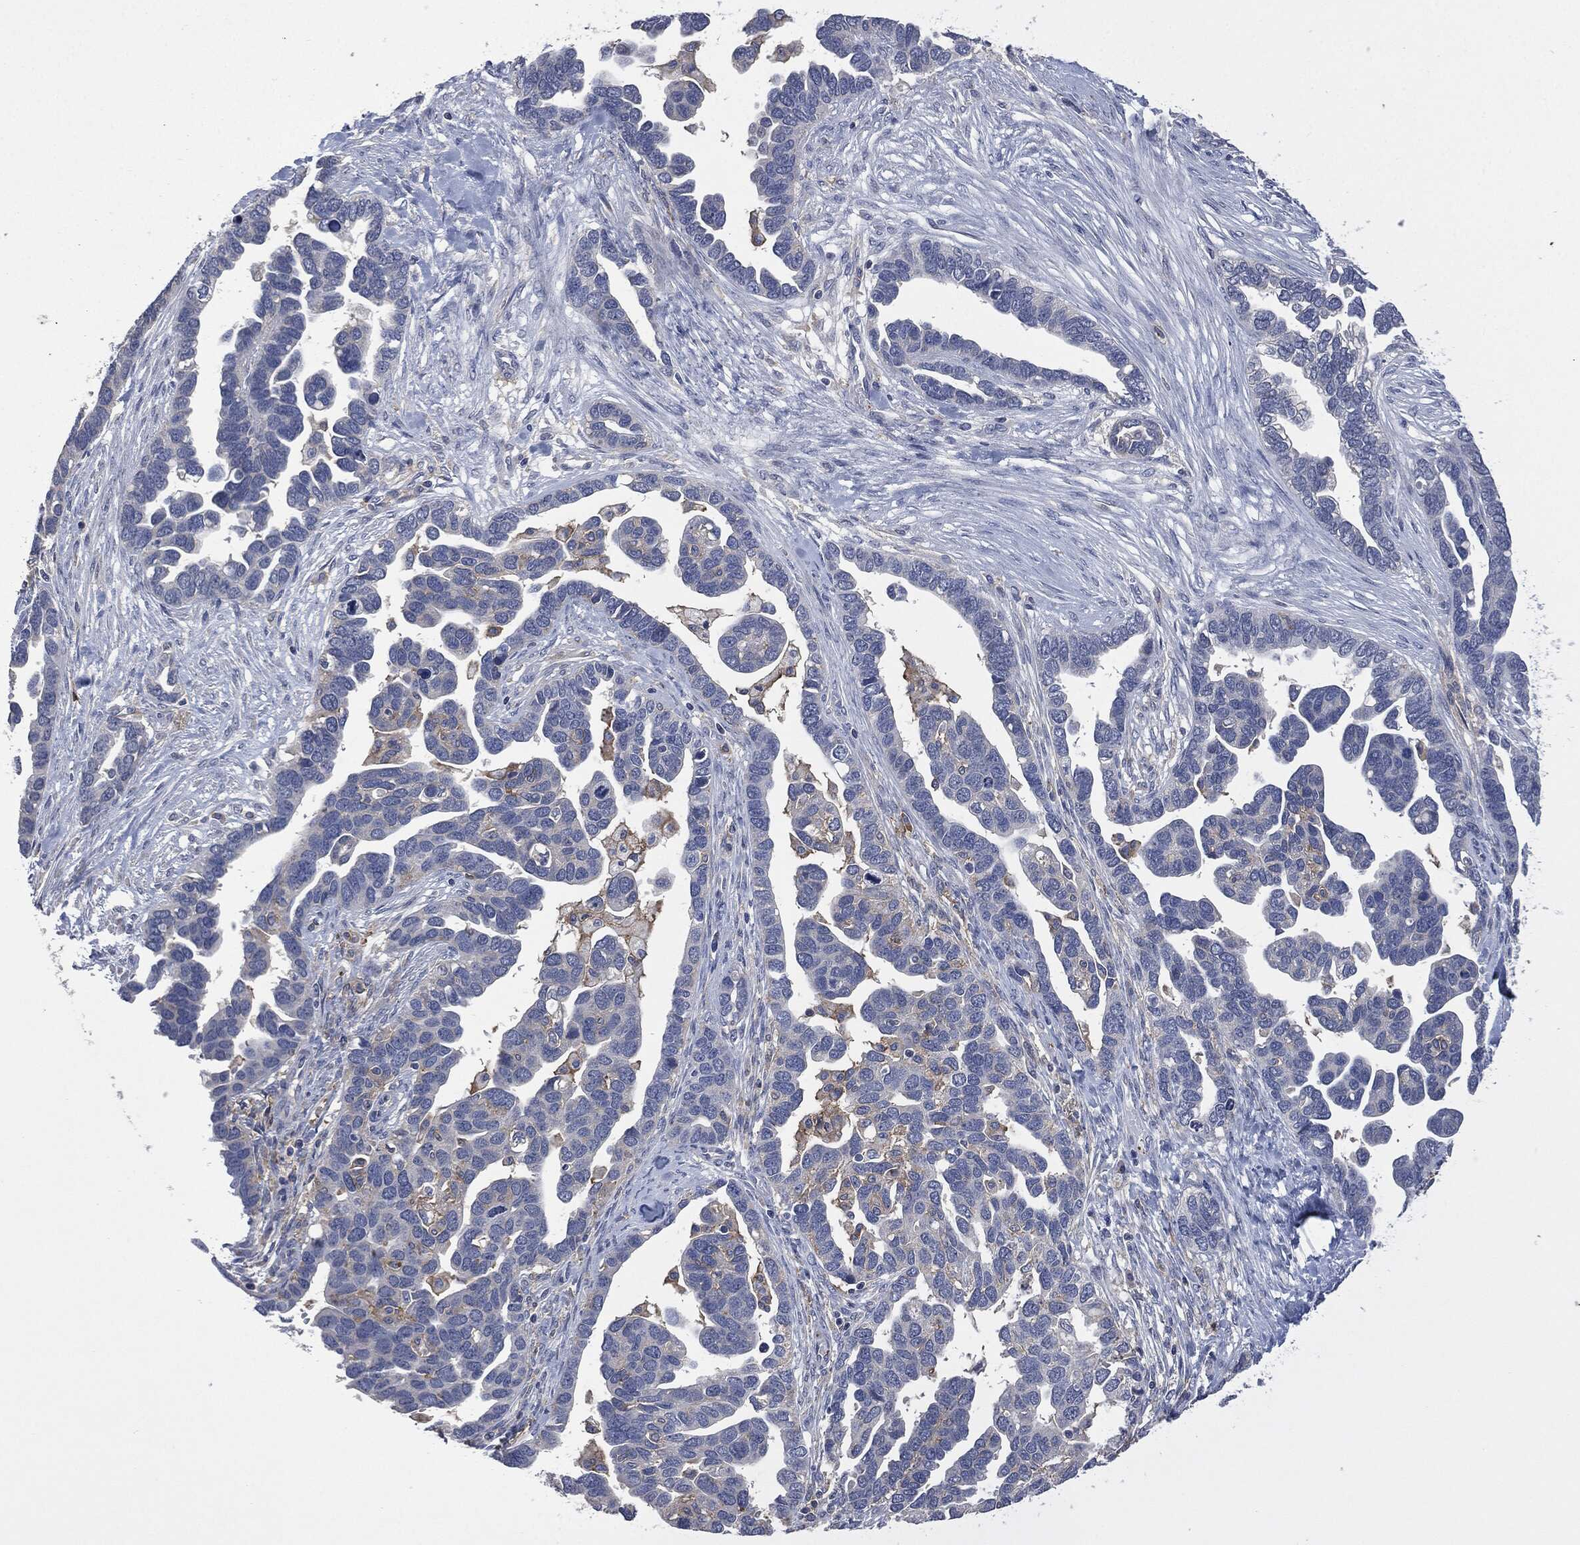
{"staining": {"intensity": "negative", "quantity": "none", "location": "none"}, "tissue": "ovarian cancer", "cell_type": "Tumor cells", "image_type": "cancer", "snomed": [{"axis": "morphology", "description": "Cystadenocarcinoma, serous, NOS"}, {"axis": "topography", "description": "Ovary"}], "caption": "Tumor cells show no significant protein staining in serous cystadenocarcinoma (ovarian). (DAB immunohistochemistry (IHC) with hematoxylin counter stain).", "gene": "CD33", "patient": {"sex": "female", "age": 54}}